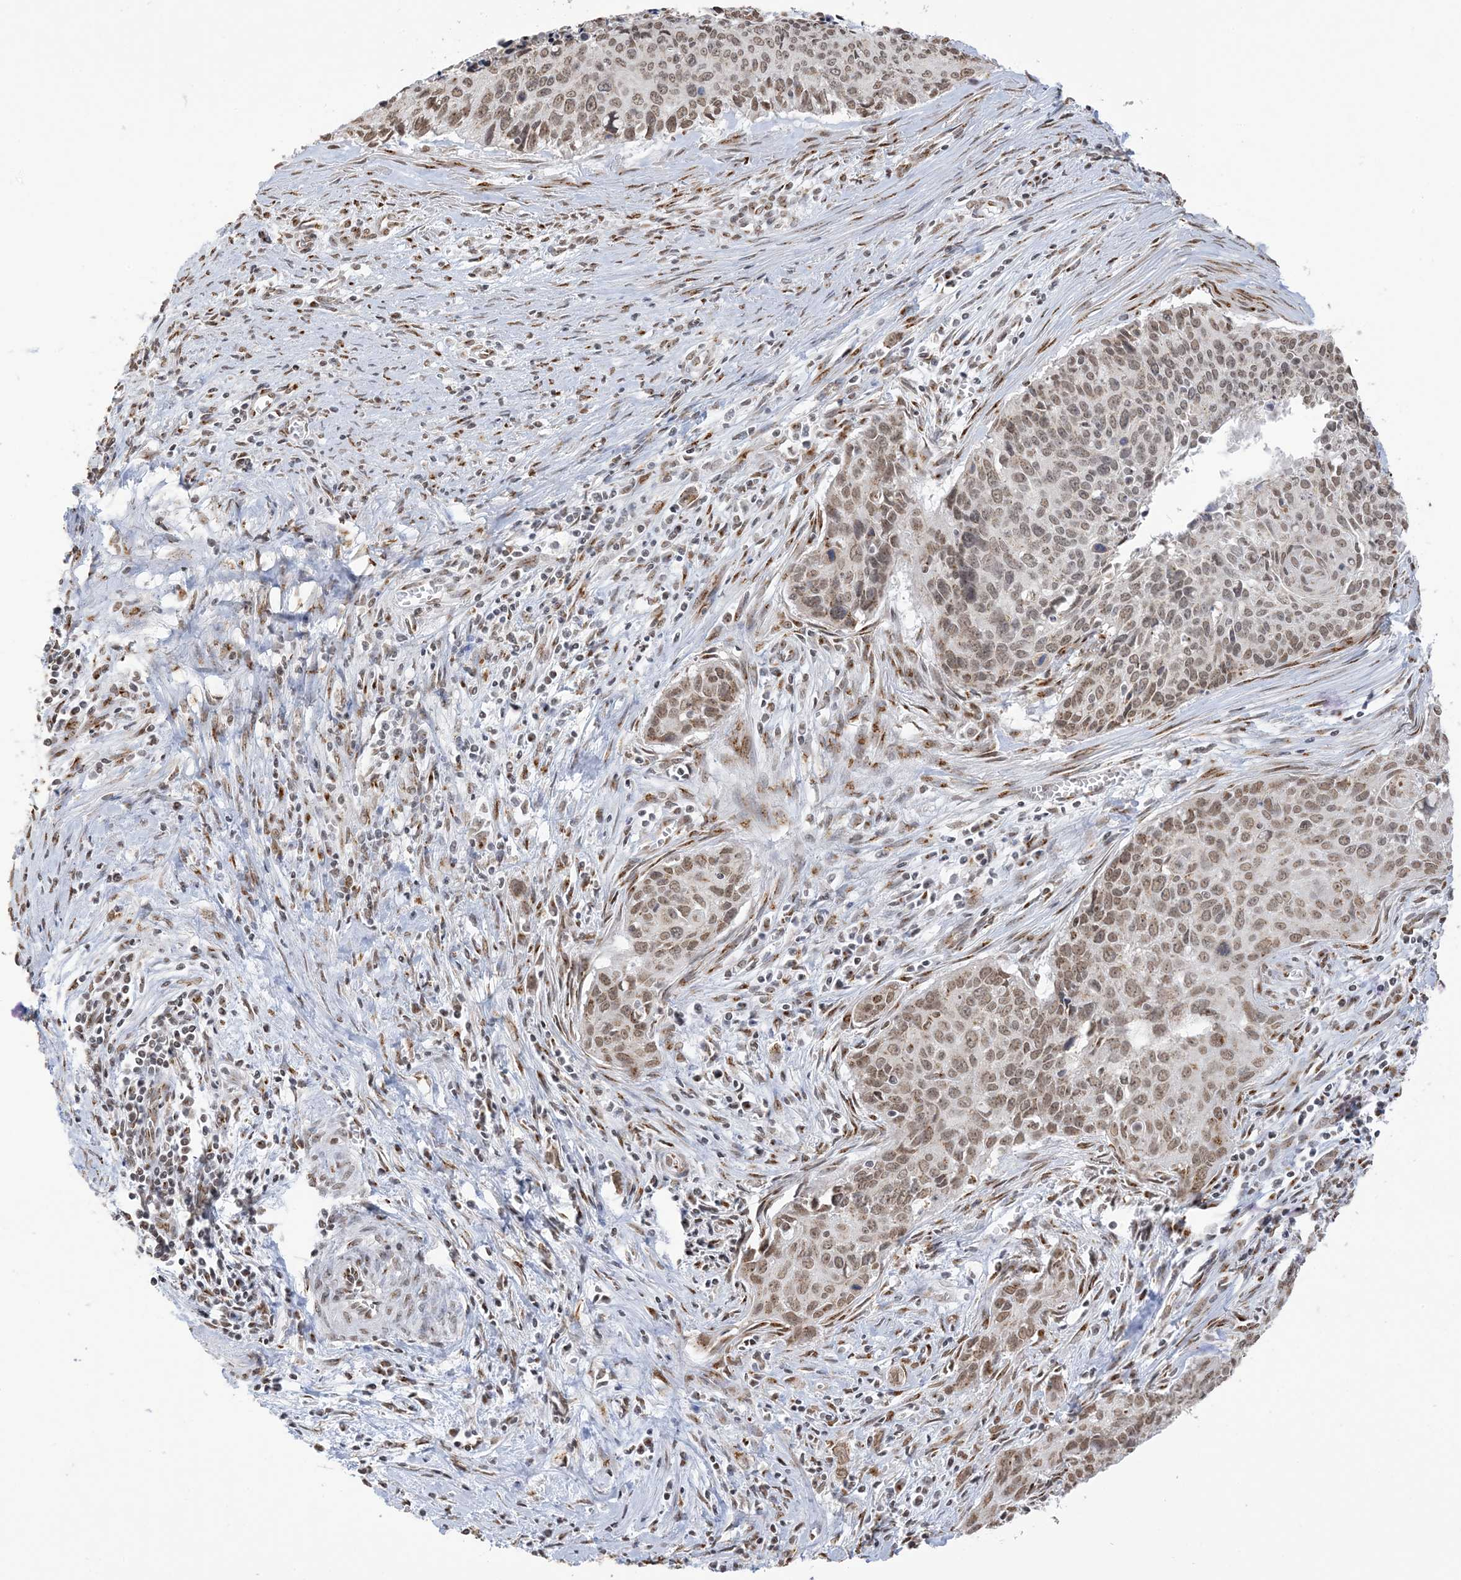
{"staining": {"intensity": "moderate", "quantity": ">75%", "location": "nuclear"}, "tissue": "cervical cancer", "cell_type": "Tumor cells", "image_type": "cancer", "snomed": [{"axis": "morphology", "description": "Squamous cell carcinoma, NOS"}, {"axis": "topography", "description": "Cervix"}], "caption": "Immunohistochemistry of cervical squamous cell carcinoma exhibits medium levels of moderate nuclear expression in approximately >75% of tumor cells. The protein is stained brown, and the nuclei are stained in blue (DAB (3,3'-diaminobenzidine) IHC with brightfield microscopy, high magnification).", "gene": "GPR107", "patient": {"sex": "female", "age": 55}}